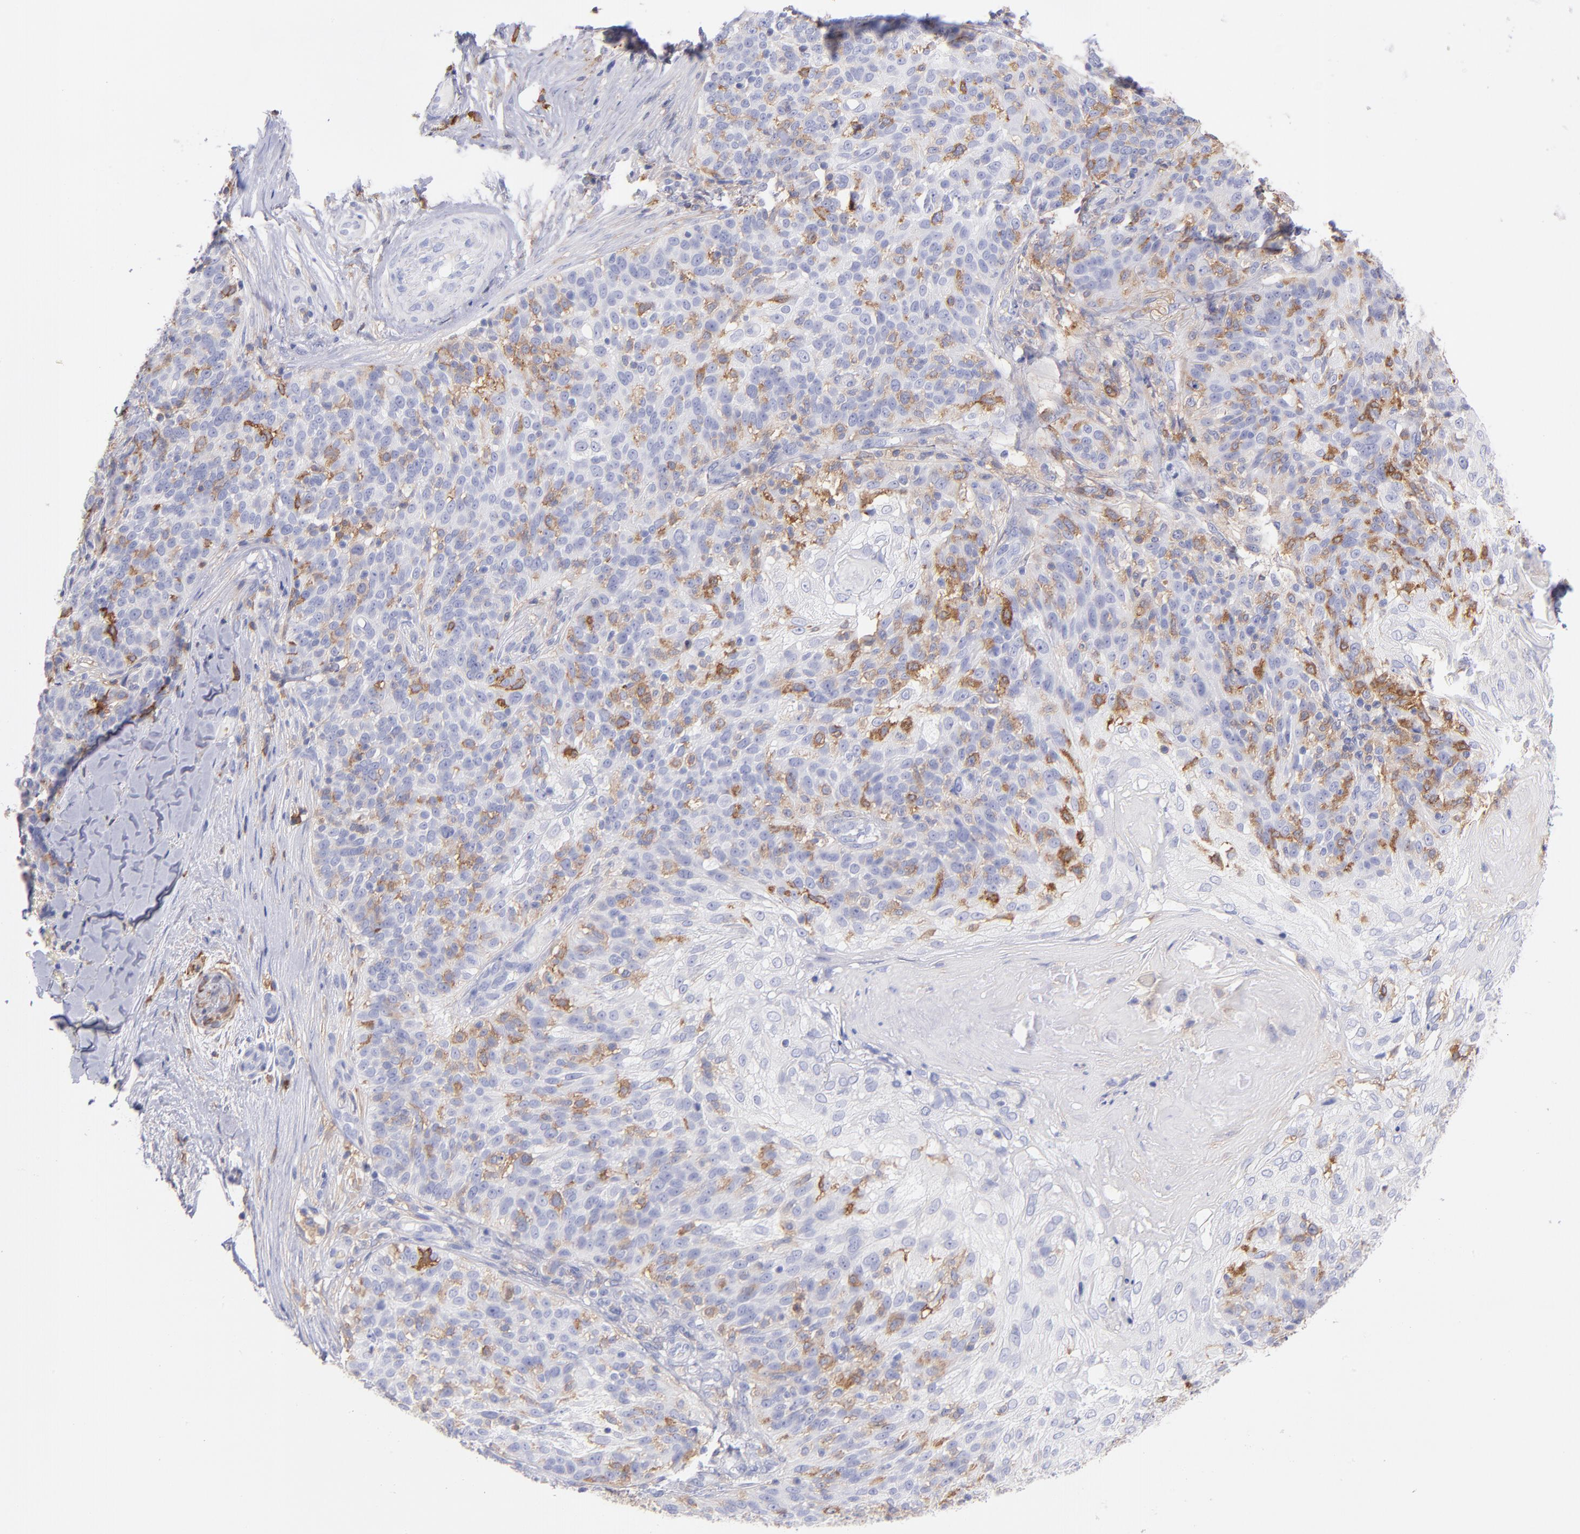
{"staining": {"intensity": "weak", "quantity": "<25%", "location": "cytoplasmic/membranous"}, "tissue": "skin cancer", "cell_type": "Tumor cells", "image_type": "cancer", "snomed": [{"axis": "morphology", "description": "Normal tissue, NOS"}, {"axis": "morphology", "description": "Squamous cell carcinoma, NOS"}, {"axis": "topography", "description": "Skin"}], "caption": "Immunohistochemical staining of human skin cancer shows no significant positivity in tumor cells. The staining was performed using DAB (3,3'-diaminobenzidine) to visualize the protein expression in brown, while the nuclei were stained in blue with hematoxylin (Magnification: 20x).", "gene": "PRKCA", "patient": {"sex": "female", "age": 83}}